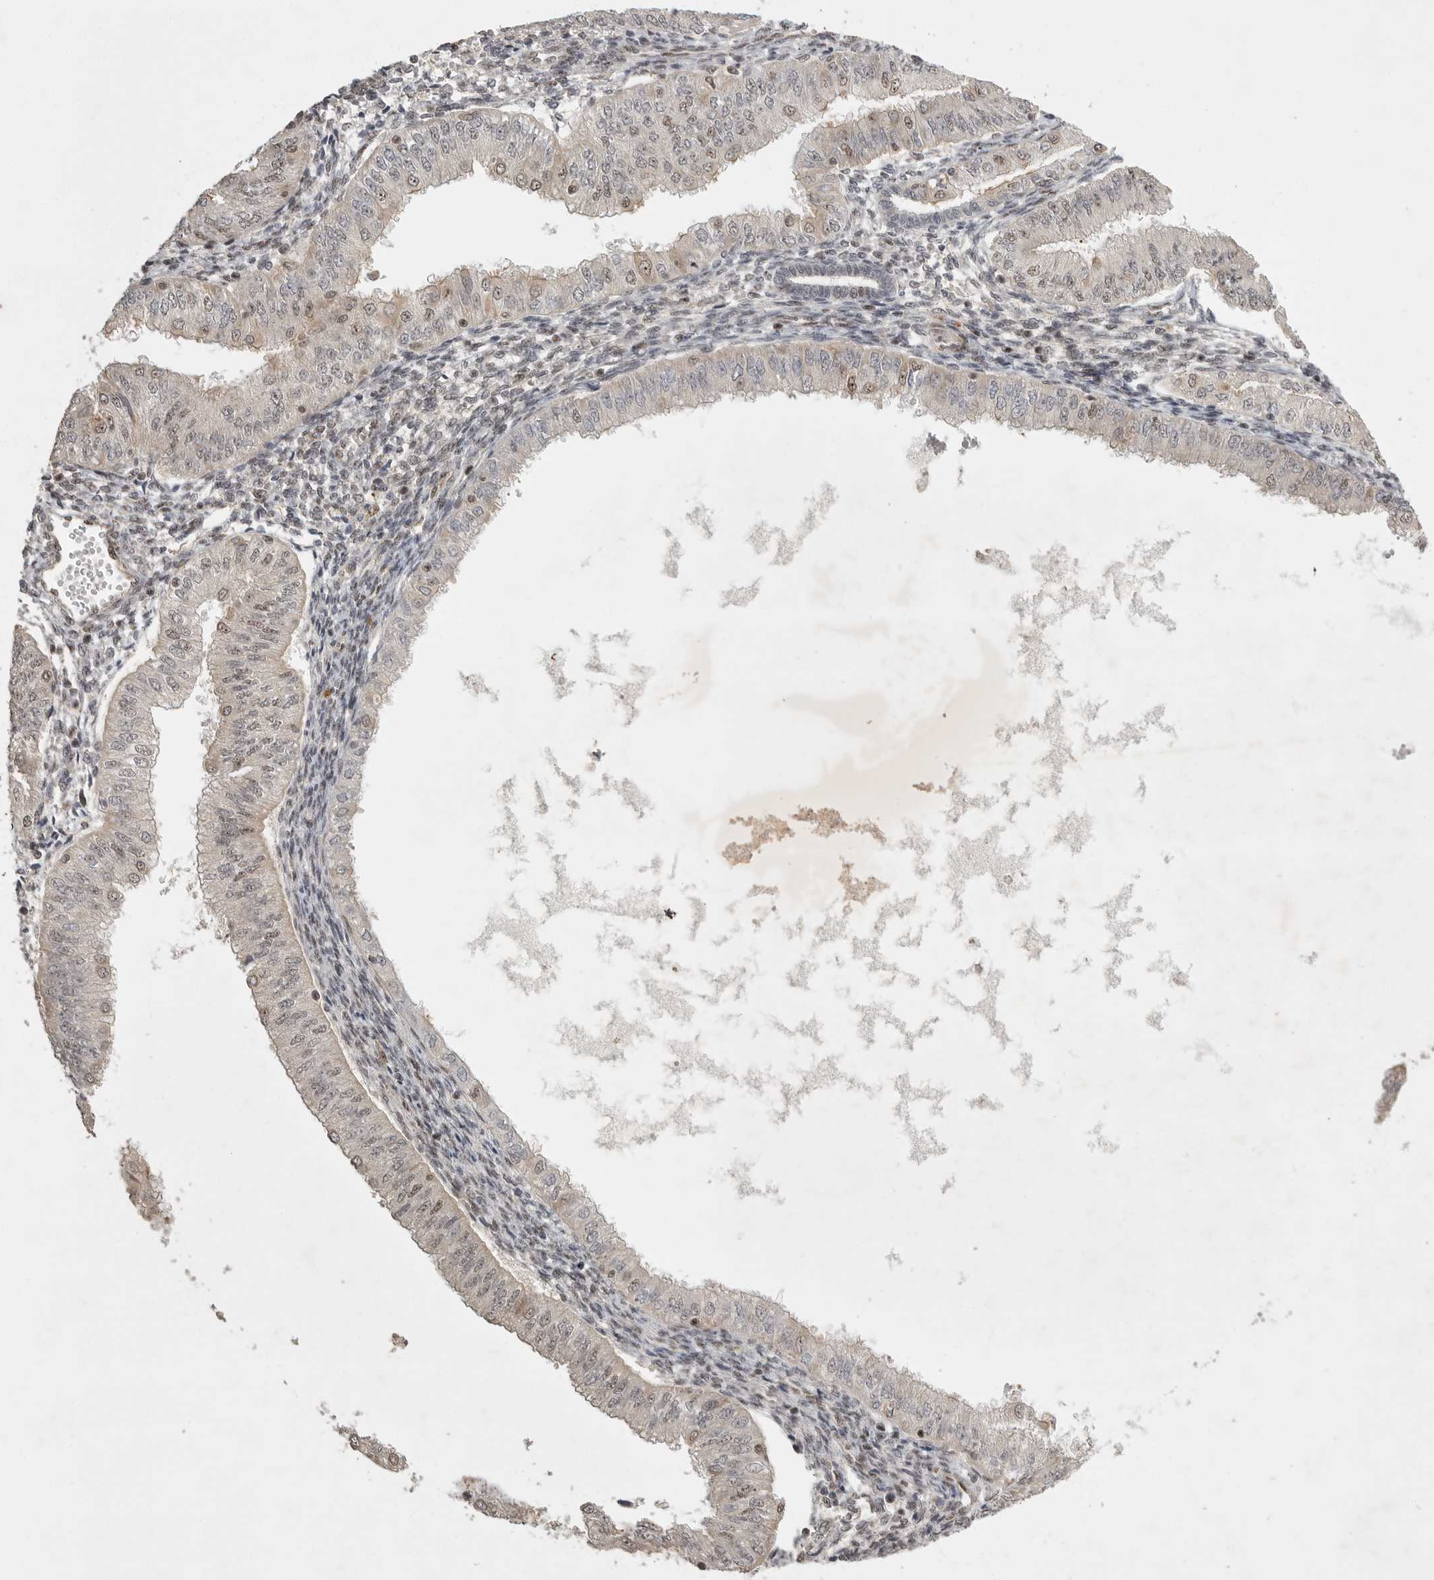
{"staining": {"intensity": "weak", "quantity": "<25%", "location": "nuclear"}, "tissue": "endometrial cancer", "cell_type": "Tumor cells", "image_type": "cancer", "snomed": [{"axis": "morphology", "description": "Normal tissue, NOS"}, {"axis": "morphology", "description": "Adenocarcinoma, NOS"}, {"axis": "topography", "description": "Endometrium"}], "caption": "A high-resolution image shows immunohistochemistry staining of endometrial cancer (adenocarcinoma), which shows no significant expression in tumor cells.", "gene": "POMP", "patient": {"sex": "female", "age": 53}}